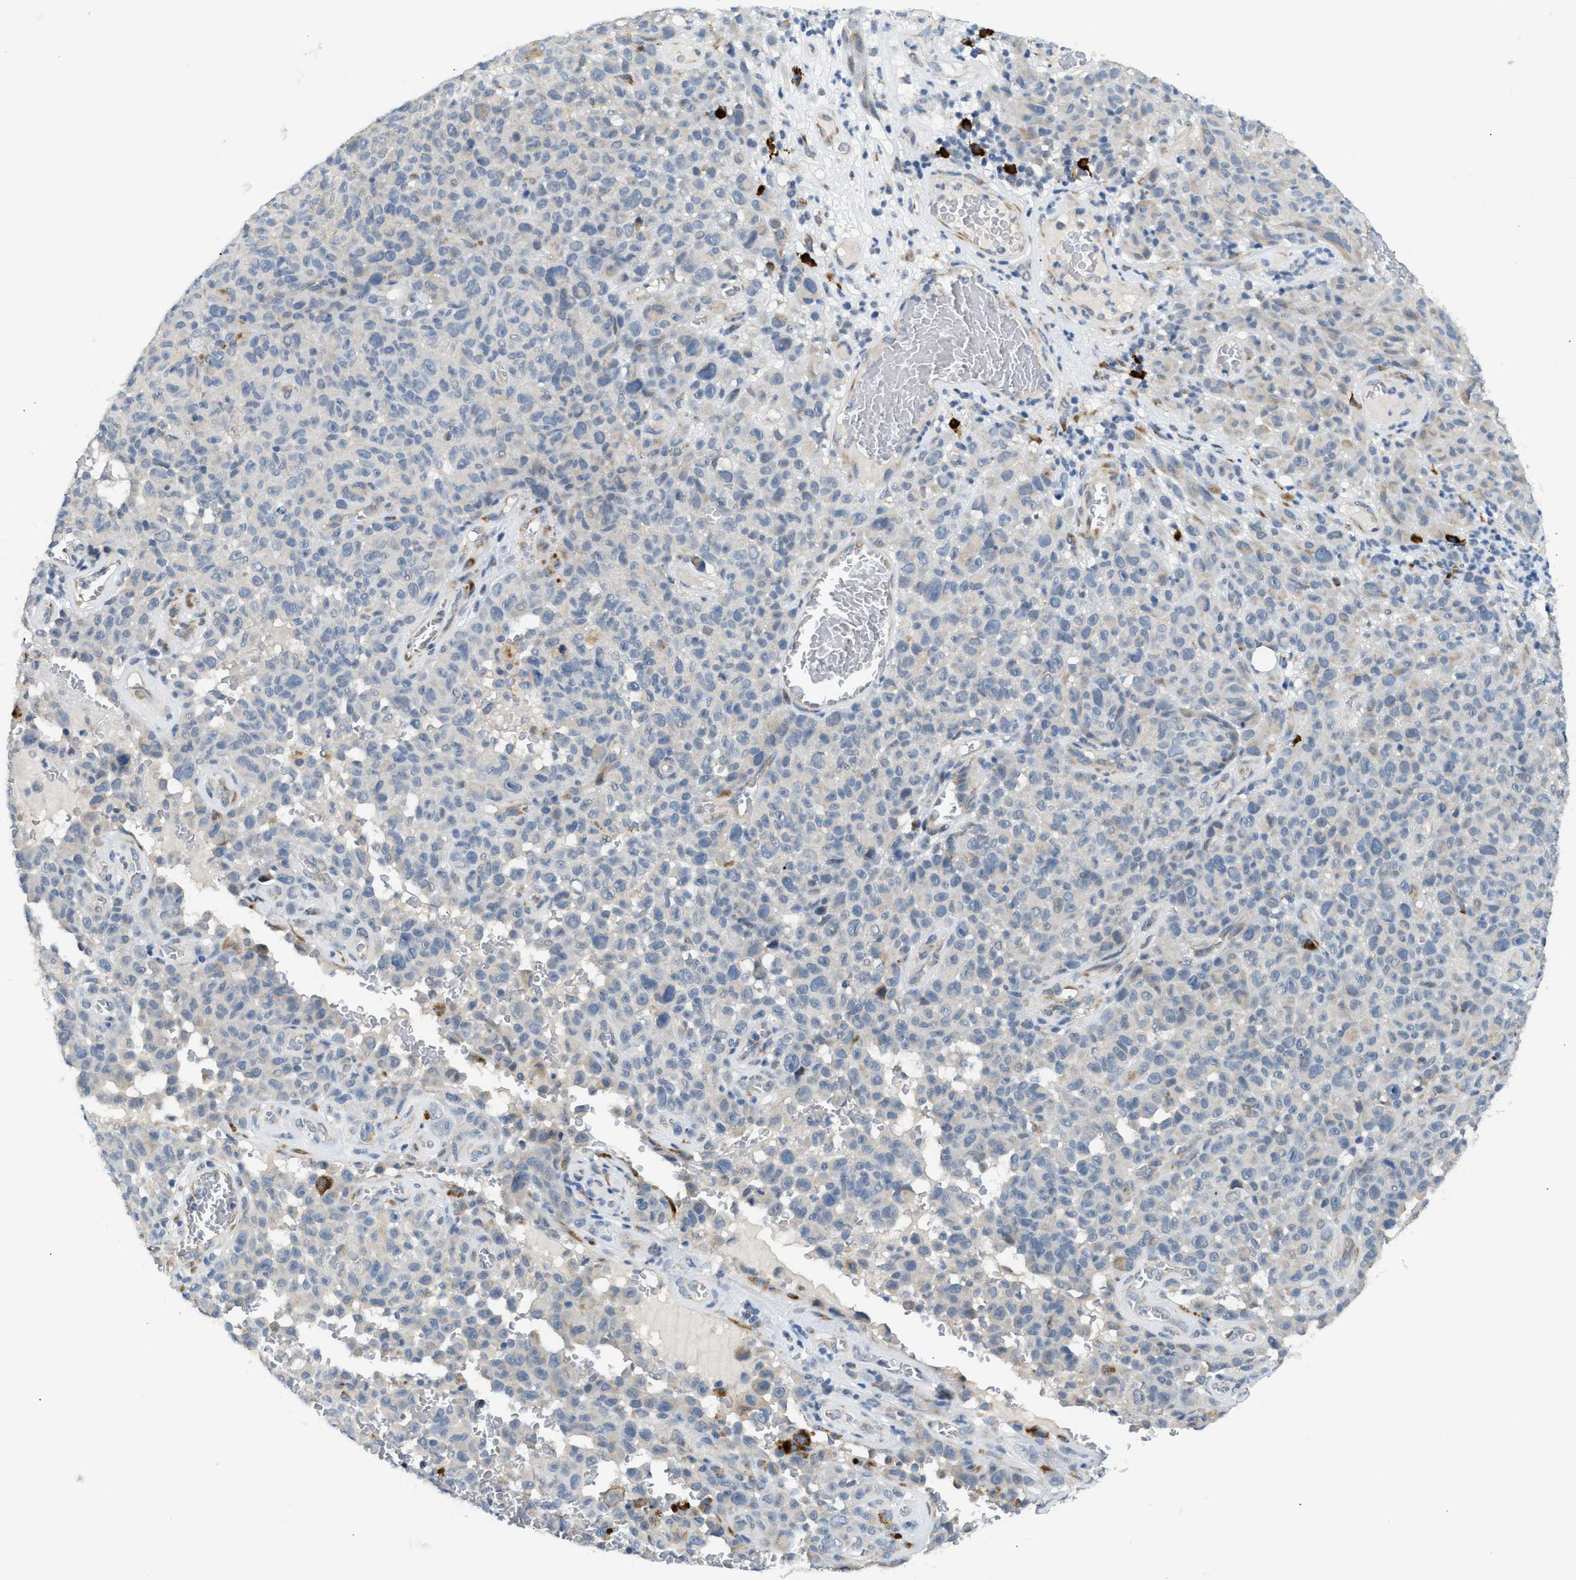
{"staining": {"intensity": "weak", "quantity": "<25%", "location": "cytoplasmic/membranous"}, "tissue": "melanoma", "cell_type": "Tumor cells", "image_type": "cancer", "snomed": [{"axis": "morphology", "description": "Malignant melanoma, NOS"}, {"axis": "topography", "description": "Skin"}], "caption": "The immunohistochemistry (IHC) histopathology image has no significant staining in tumor cells of melanoma tissue.", "gene": "KCNC2", "patient": {"sex": "female", "age": 82}}